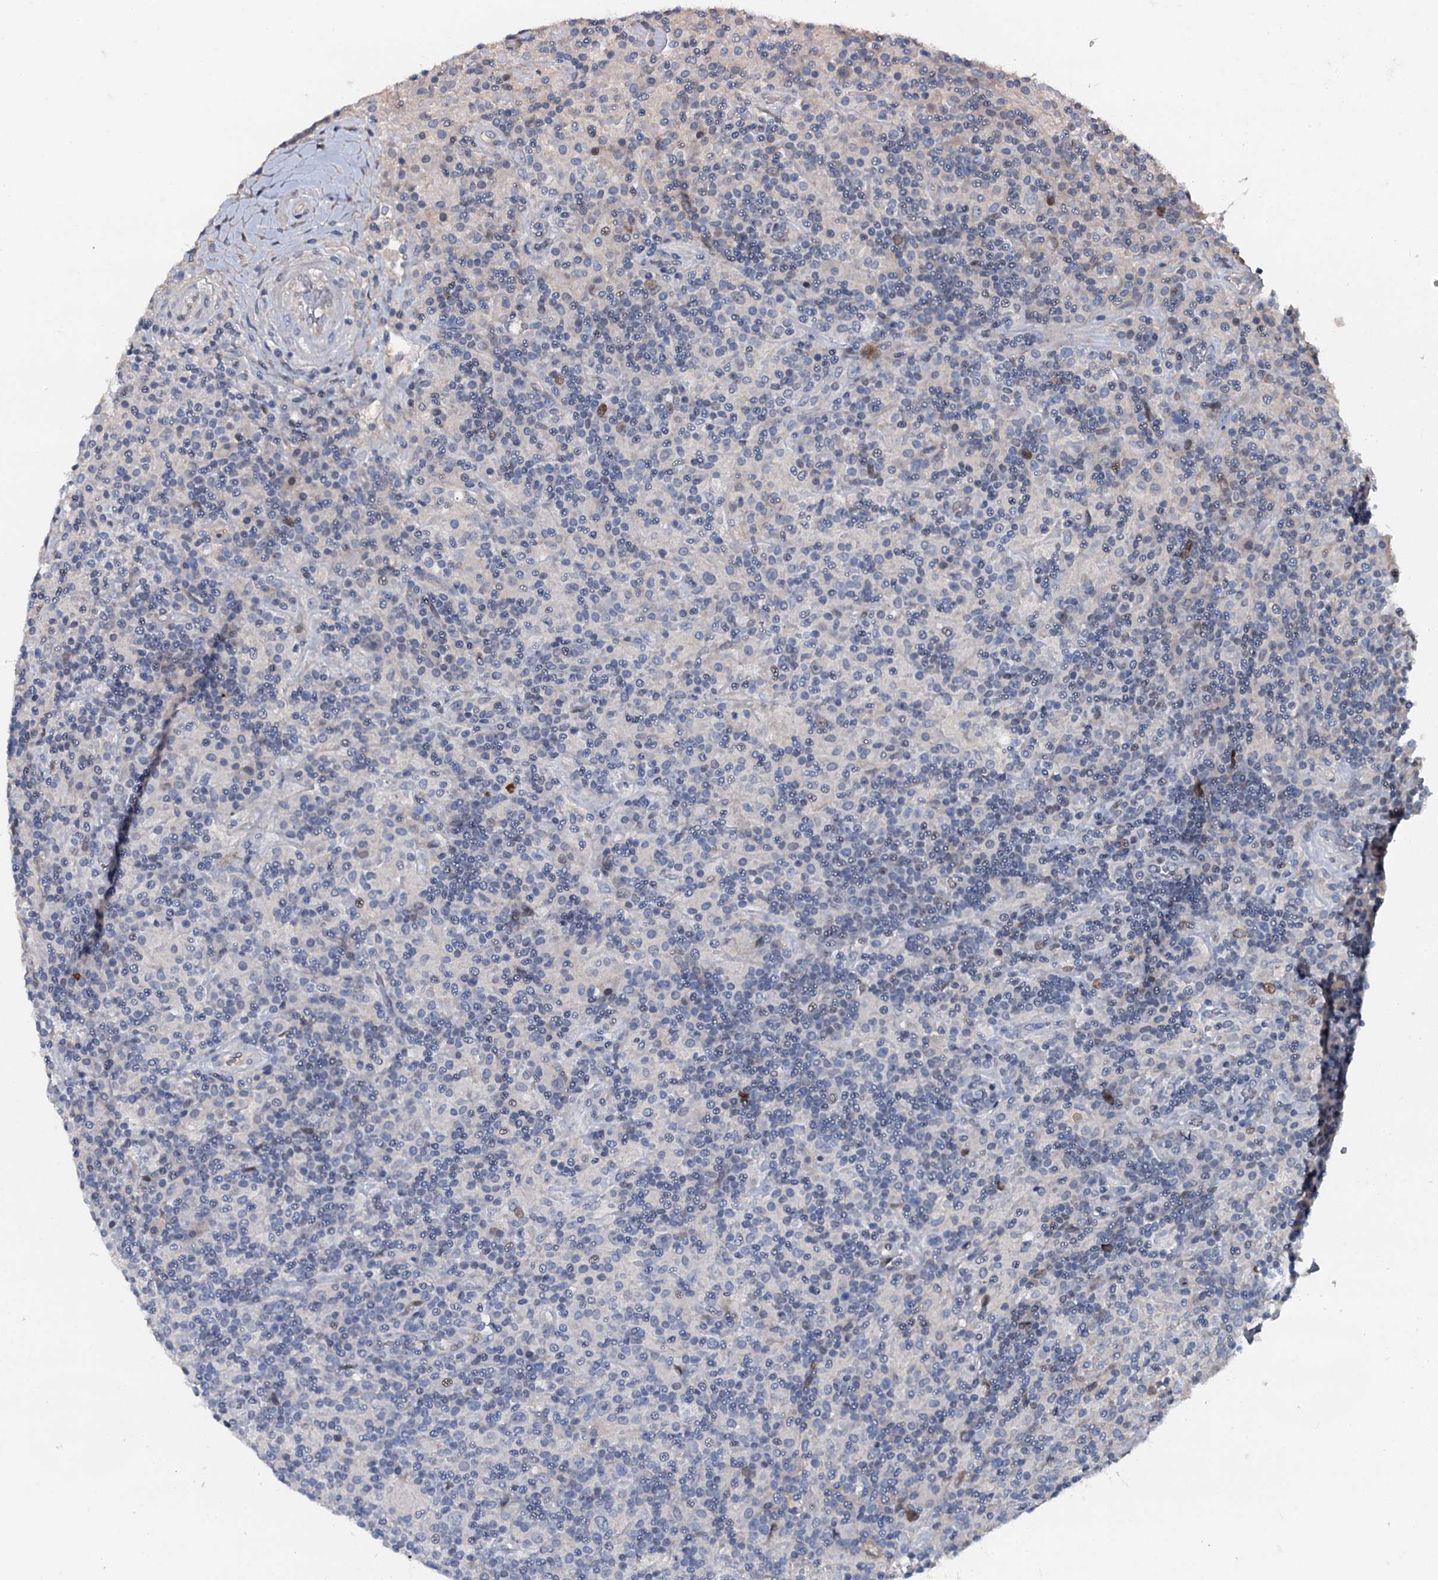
{"staining": {"intensity": "negative", "quantity": "none", "location": "none"}, "tissue": "lymphoma", "cell_type": "Tumor cells", "image_type": "cancer", "snomed": [{"axis": "morphology", "description": "Hodgkin's disease, NOS"}, {"axis": "topography", "description": "Lymph node"}], "caption": "DAB immunohistochemical staining of Hodgkin's disease demonstrates no significant staining in tumor cells. (DAB IHC visualized using brightfield microscopy, high magnification).", "gene": "LYG2", "patient": {"sex": "male", "age": 70}}